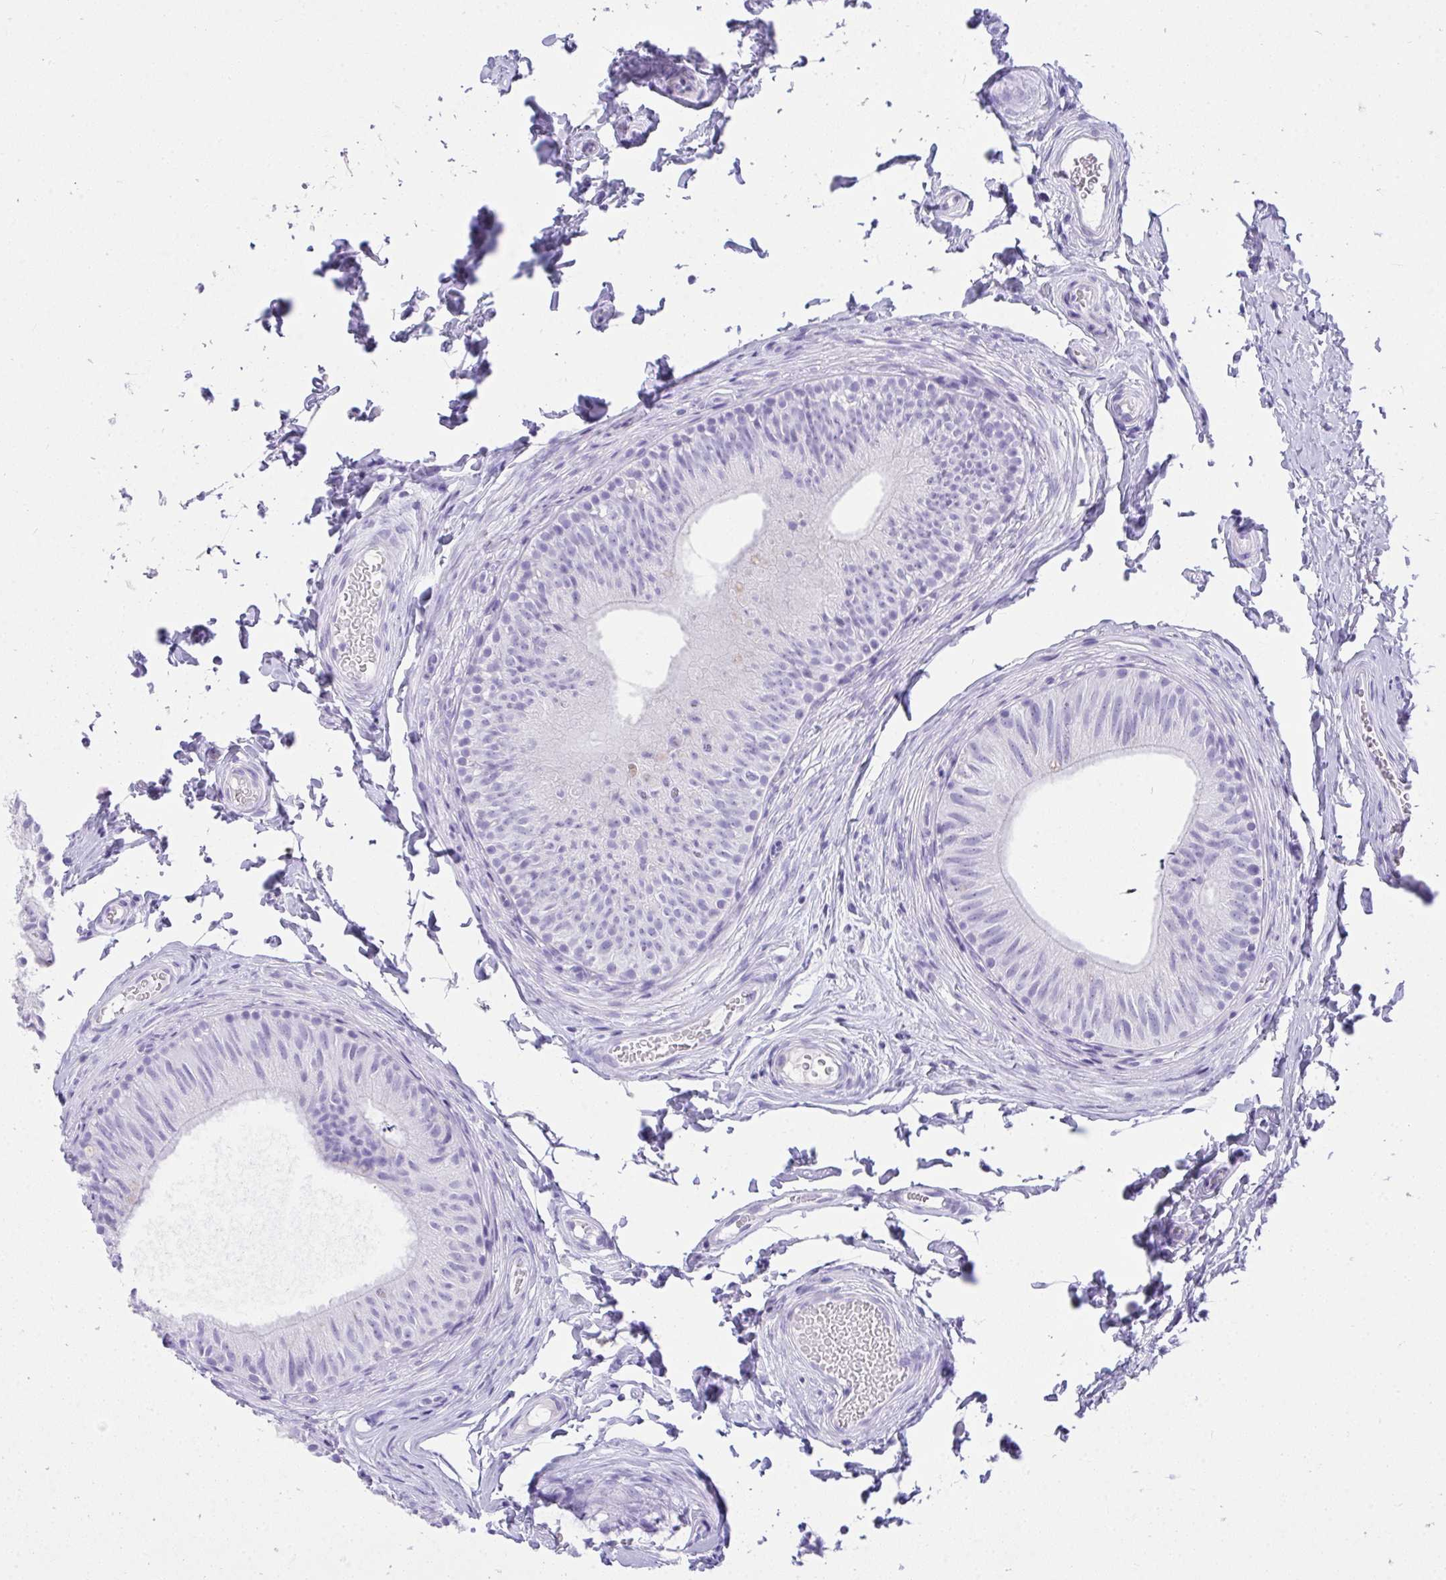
{"staining": {"intensity": "negative", "quantity": "none", "location": "none"}, "tissue": "epididymis", "cell_type": "Glandular cells", "image_type": "normal", "snomed": [{"axis": "morphology", "description": "Normal tissue, NOS"}, {"axis": "topography", "description": "Epididymis, spermatic cord, NOS"}, {"axis": "topography", "description": "Epididymis"}, {"axis": "topography", "description": "Peripheral nerve tissue"}], "caption": "Image shows no significant protein positivity in glandular cells of unremarkable epididymis.", "gene": "AVIL", "patient": {"sex": "male", "age": 29}}